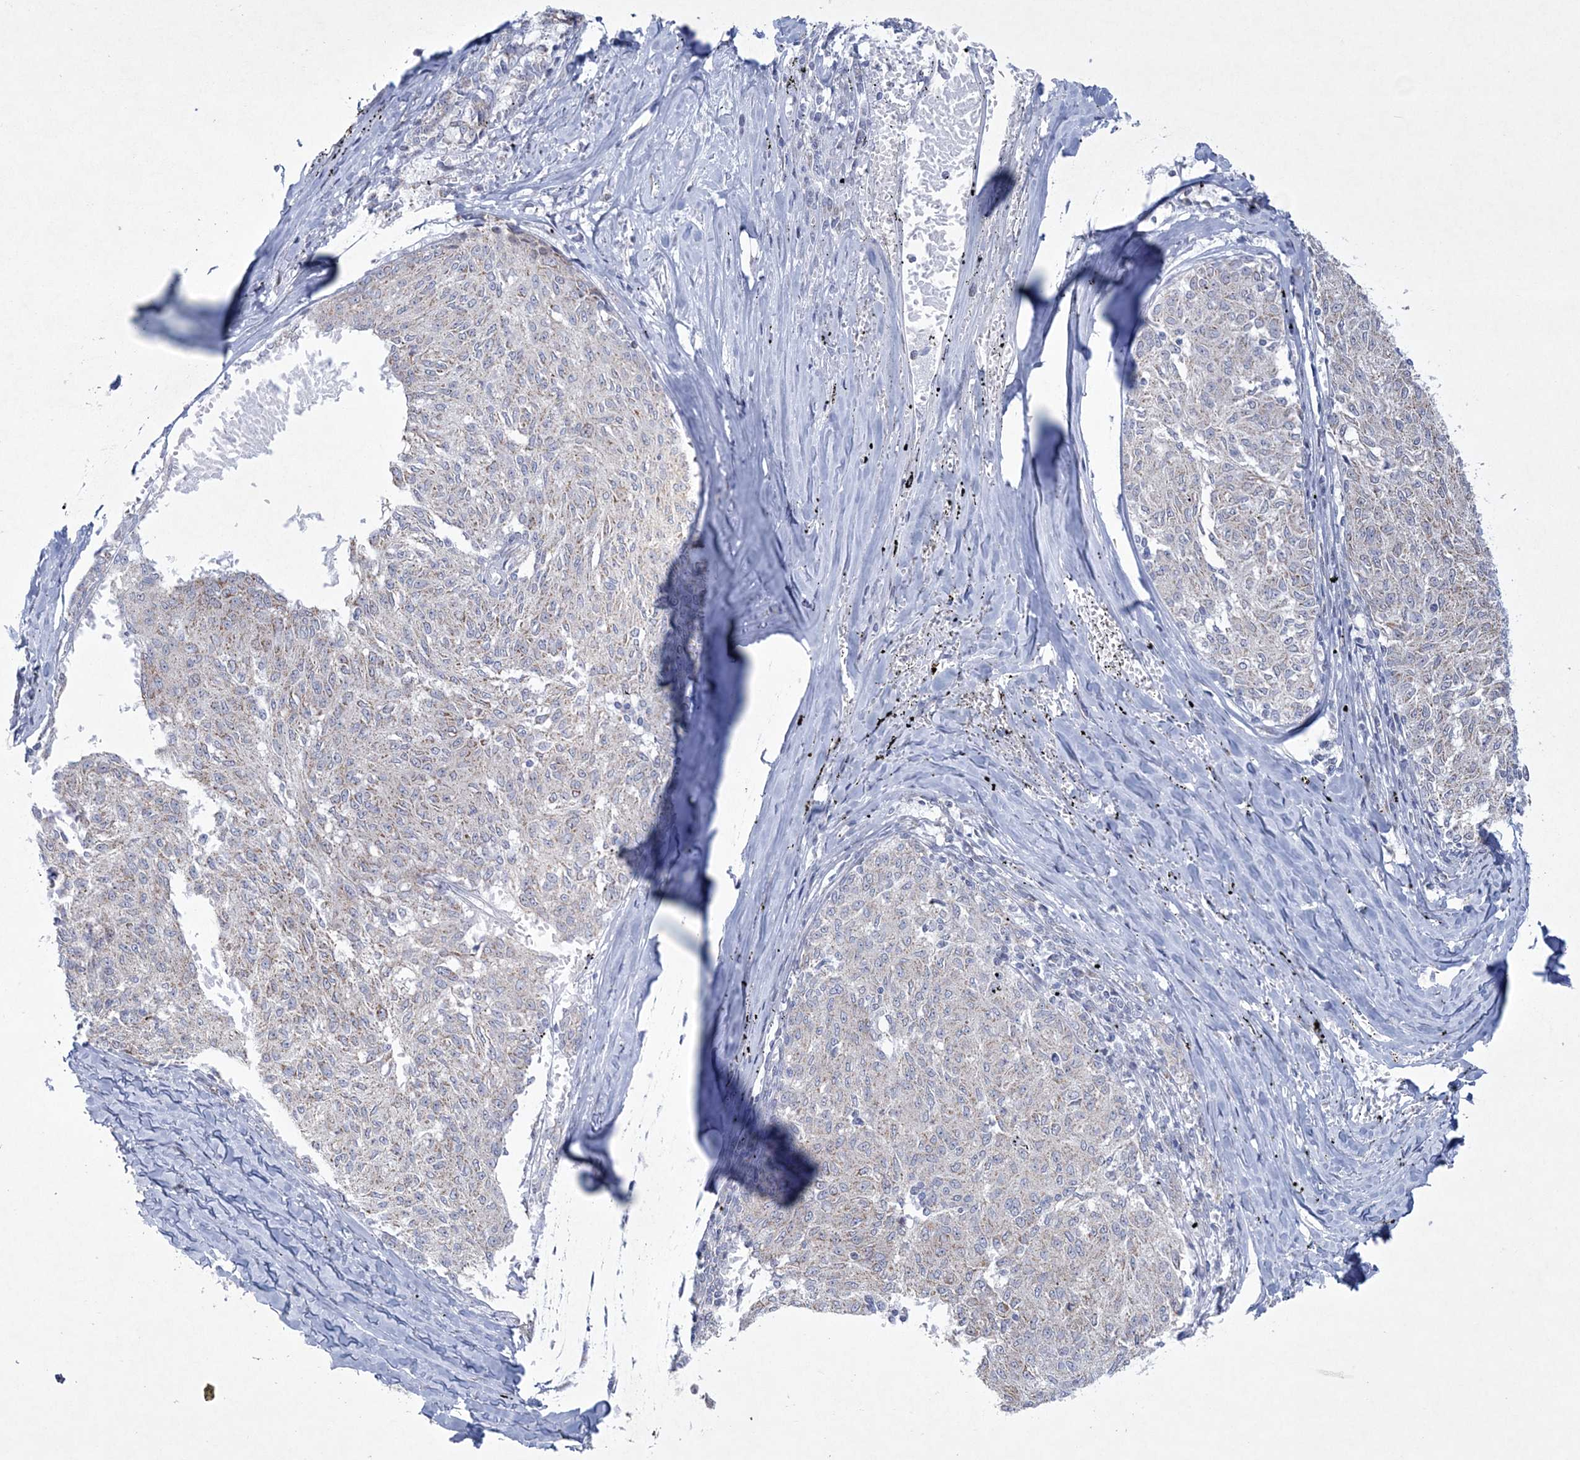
{"staining": {"intensity": "negative", "quantity": "none", "location": "none"}, "tissue": "melanoma", "cell_type": "Tumor cells", "image_type": "cancer", "snomed": [{"axis": "morphology", "description": "Malignant melanoma, NOS"}, {"axis": "topography", "description": "Skin"}], "caption": "Immunohistochemistry image of neoplastic tissue: human malignant melanoma stained with DAB (3,3'-diaminobenzidine) exhibits no significant protein staining in tumor cells. (DAB (3,3'-diaminobenzidine) immunohistochemistry with hematoxylin counter stain).", "gene": "CES4A", "patient": {"sex": "female", "age": 72}}